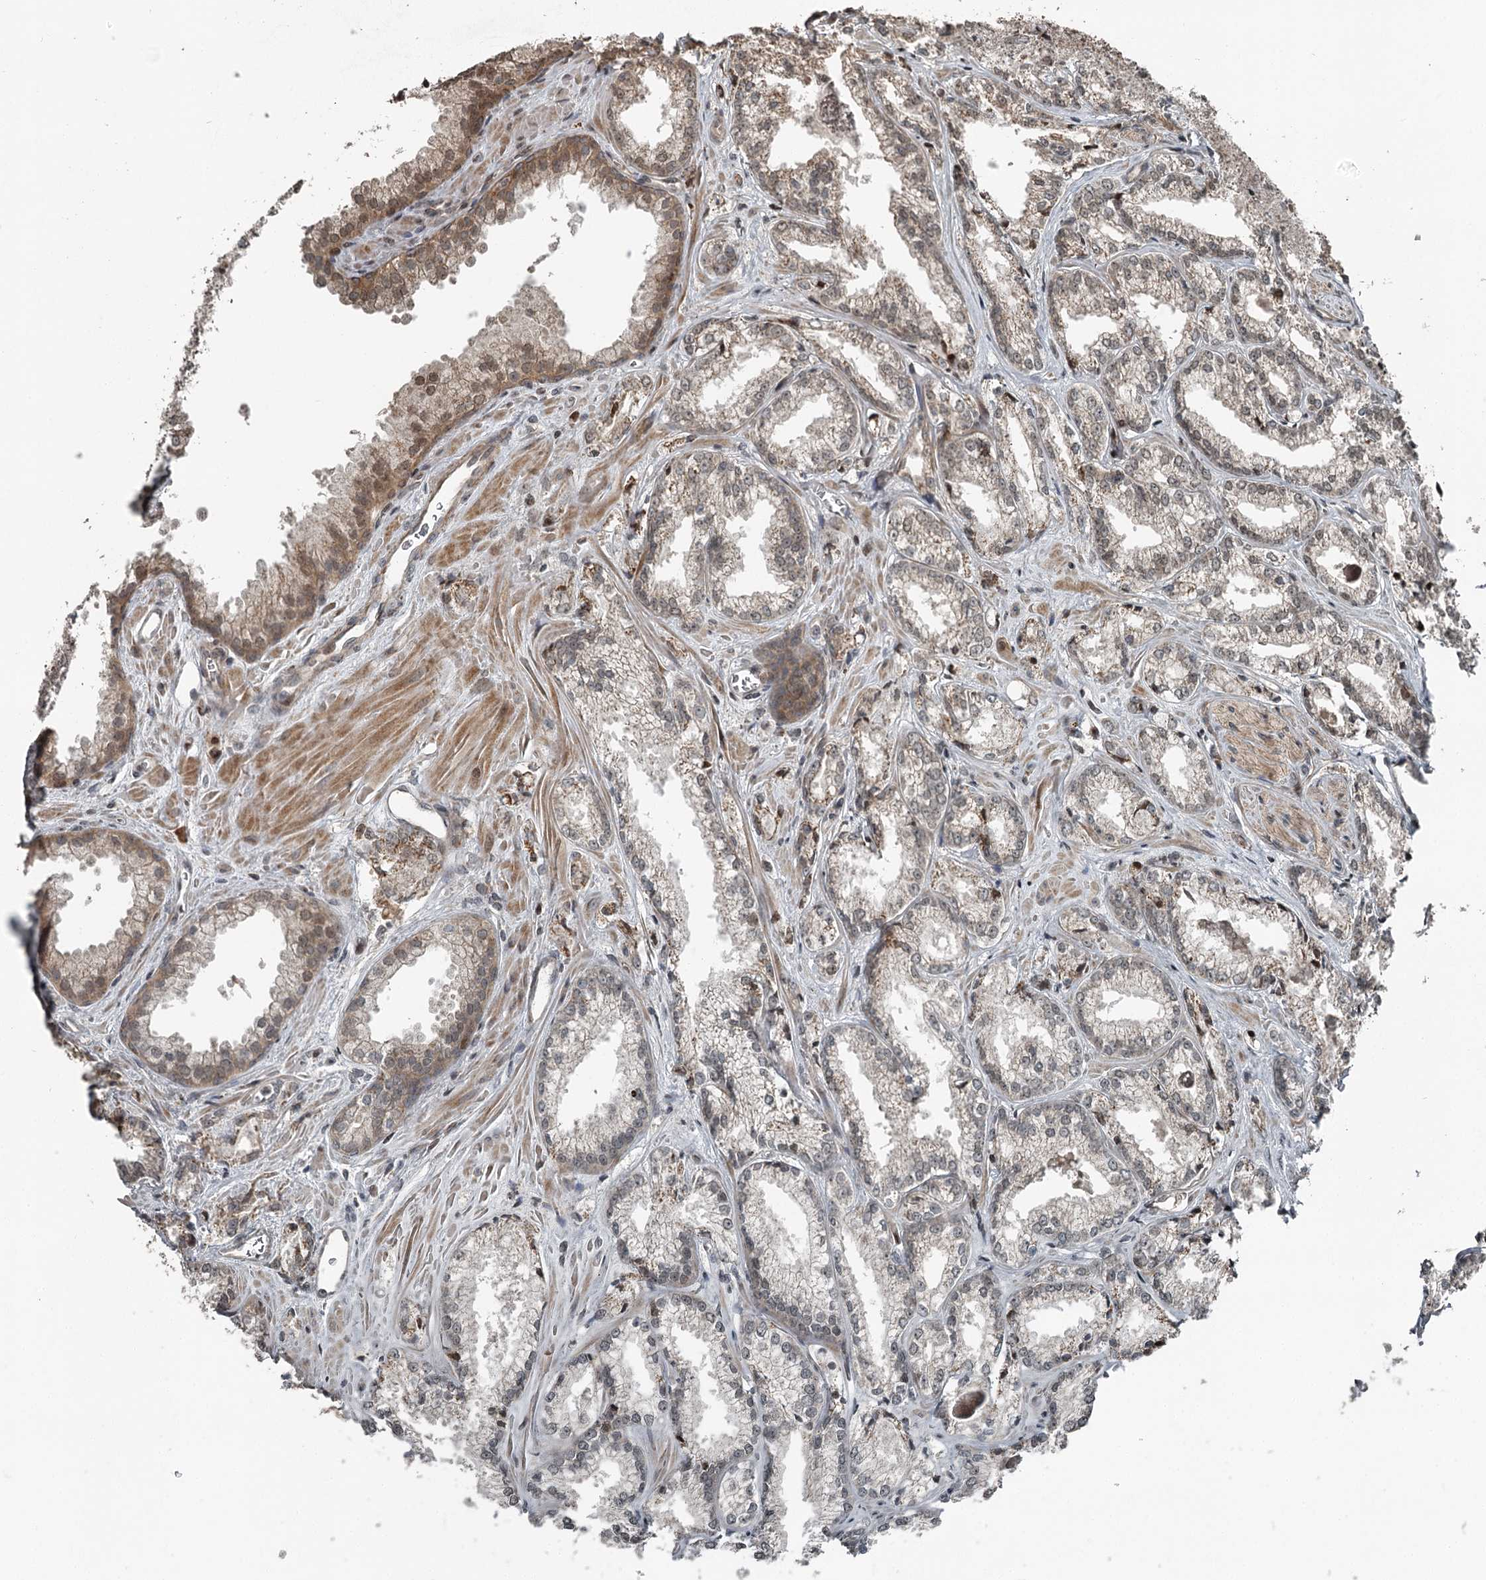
{"staining": {"intensity": "weak", "quantity": "<25%", "location": "cytoplasmic/membranous"}, "tissue": "prostate cancer", "cell_type": "Tumor cells", "image_type": "cancer", "snomed": [{"axis": "morphology", "description": "Adenocarcinoma, Low grade"}, {"axis": "topography", "description": "Prostate"}], "caption": "An immunohistochemistry histopathology image of prostate cancer is shown. There is no staining in tumor cells of prostate cancer.", "gene": "RASSF8", "patient": {"sex": "male", "age": 47}}